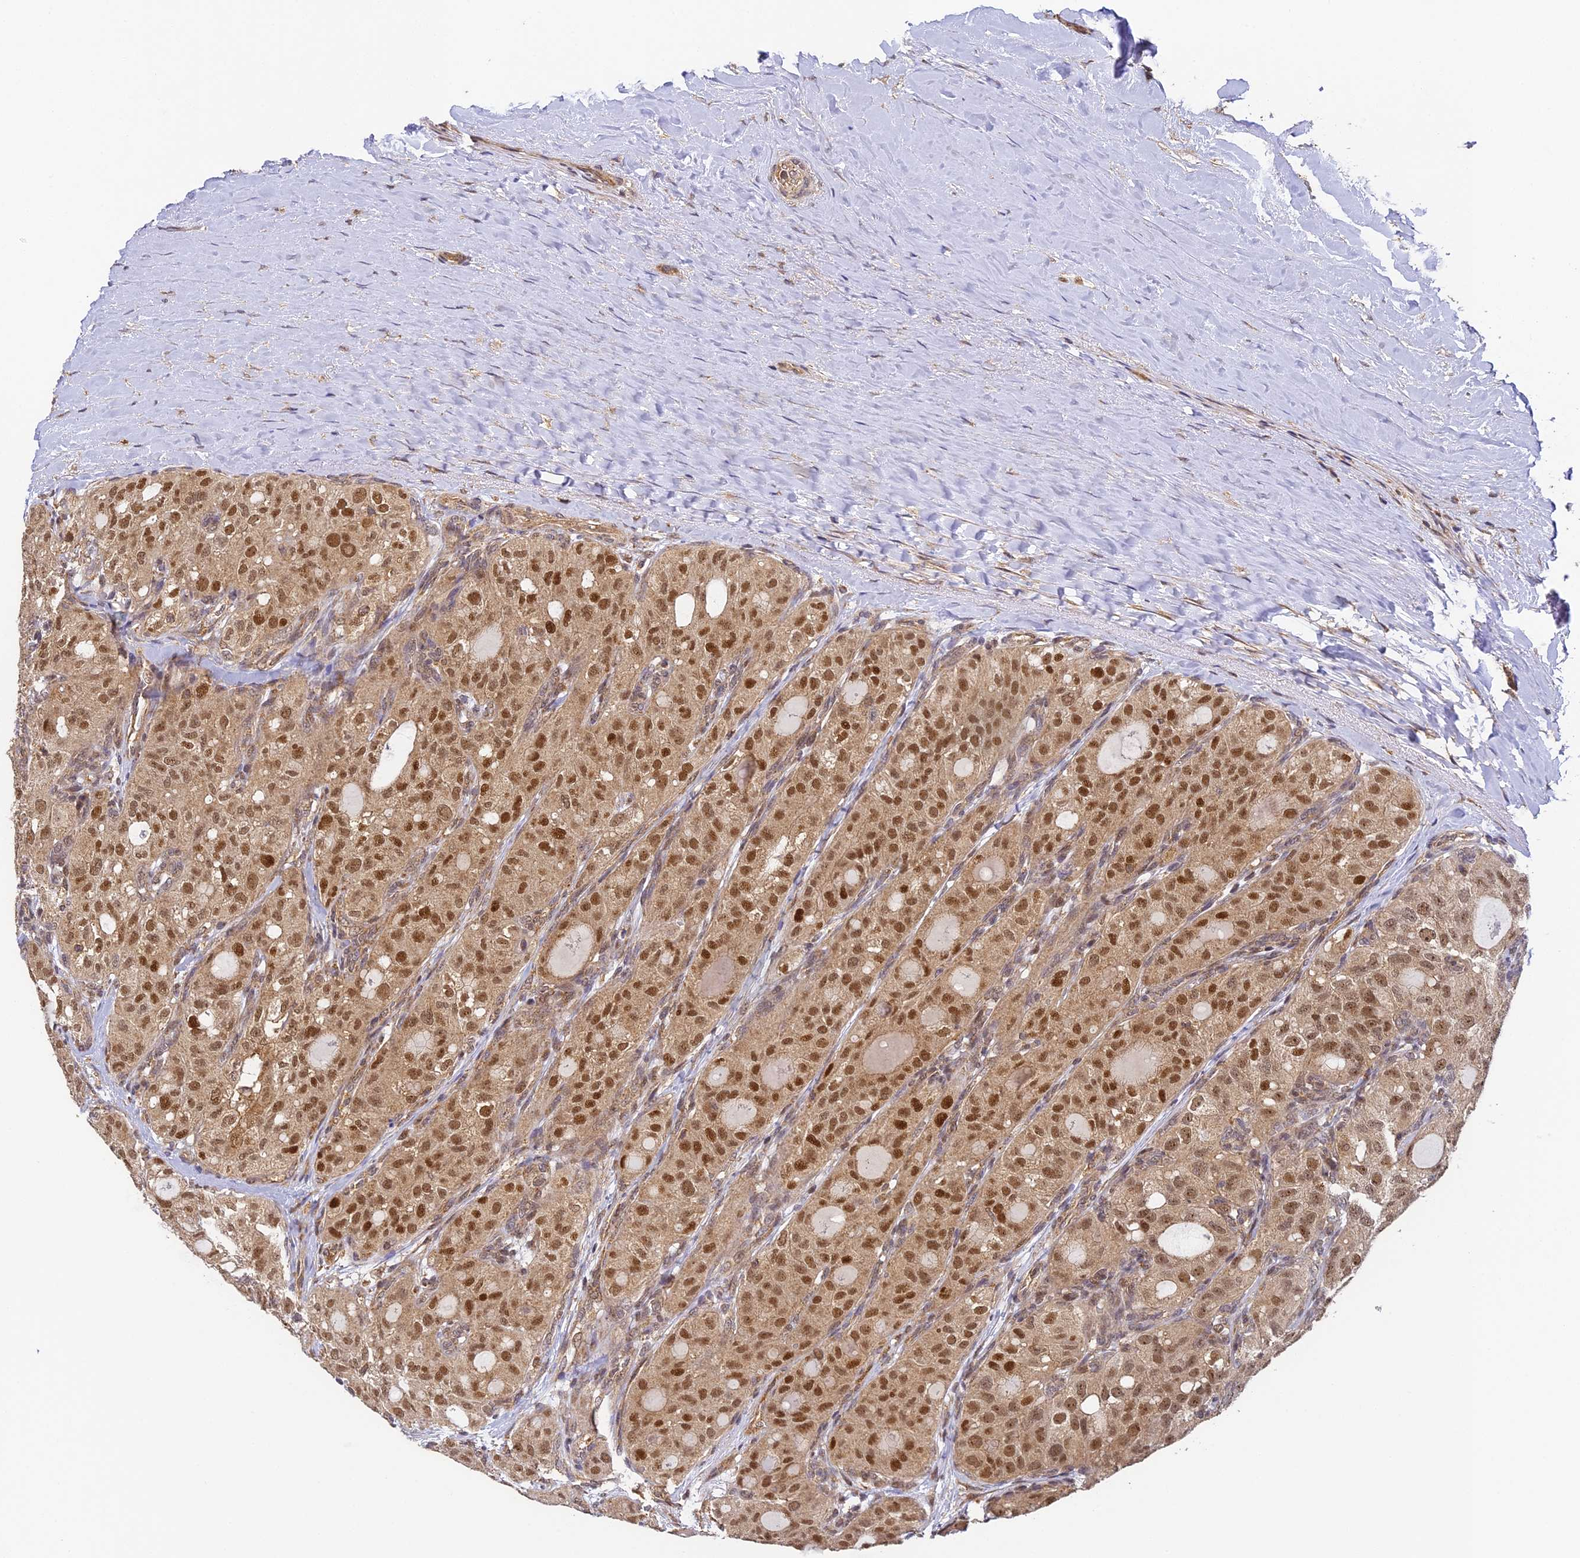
{"staining": {"intensity": "moderate", "quantity": ">75%", "location": "cytoplasmic/membranous,nuclear"}, "tissue": "thyroid cancer", "cell_type": "Tumor cells", "image_type": "cancer", "snomed": [{"axis": "morphology", "description": "Follicular adenoma carcinoma, NOS"}, {"axis": "topography", "description": "Thyroid gland"}], "caption": "There is medium levels of moderate cytoplasmic/membranous and nuclear expression in tumor cells of follicular adenoma carcinoma (thyroid), as demonstrated by immunohistochemical staining (brown color).", "gene": "ZNF443", "patient": {"sex": "male", "age": 75}}